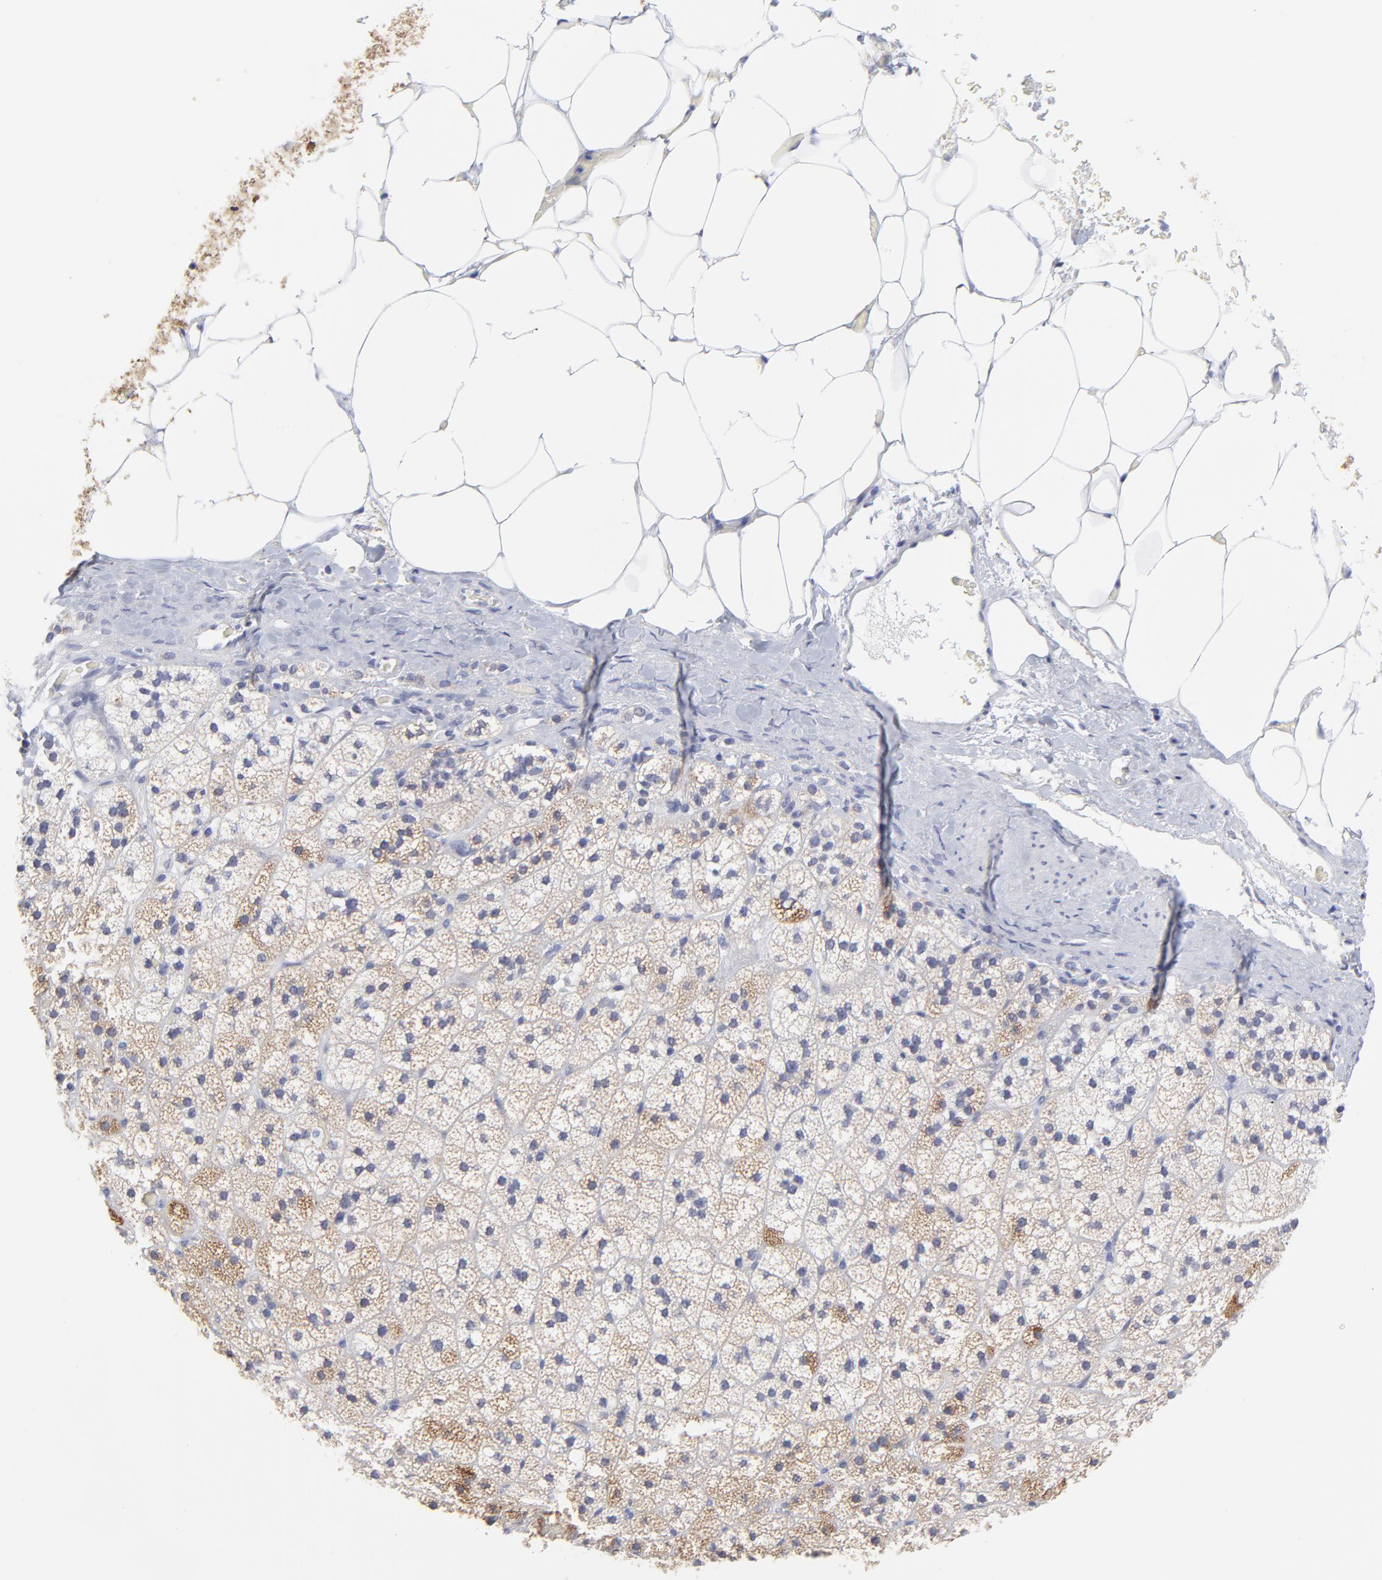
{"staining": {"intensity": "moderate", "quantity": "<25%", "location": "cytoplasmic/membranous"}, "tissue": "adrenal gland", "cell_type": "Glandular cells", "image_type": "normal", "snomed": [{"axis": "morphology", "description": "Normal tissue, NOS"}, {"axis": "topography", "description": "Adrenal gland"}], "caption": "Brown immunohistochemical staining in unremarkable adrenal gland demonstrates moderate cytoplasmic/membranous staining in about <25% of glandular cells. Nuclei are stained in blue.", "gene": "DUSP9", "patient": {"sex": "male", "age": 35}}